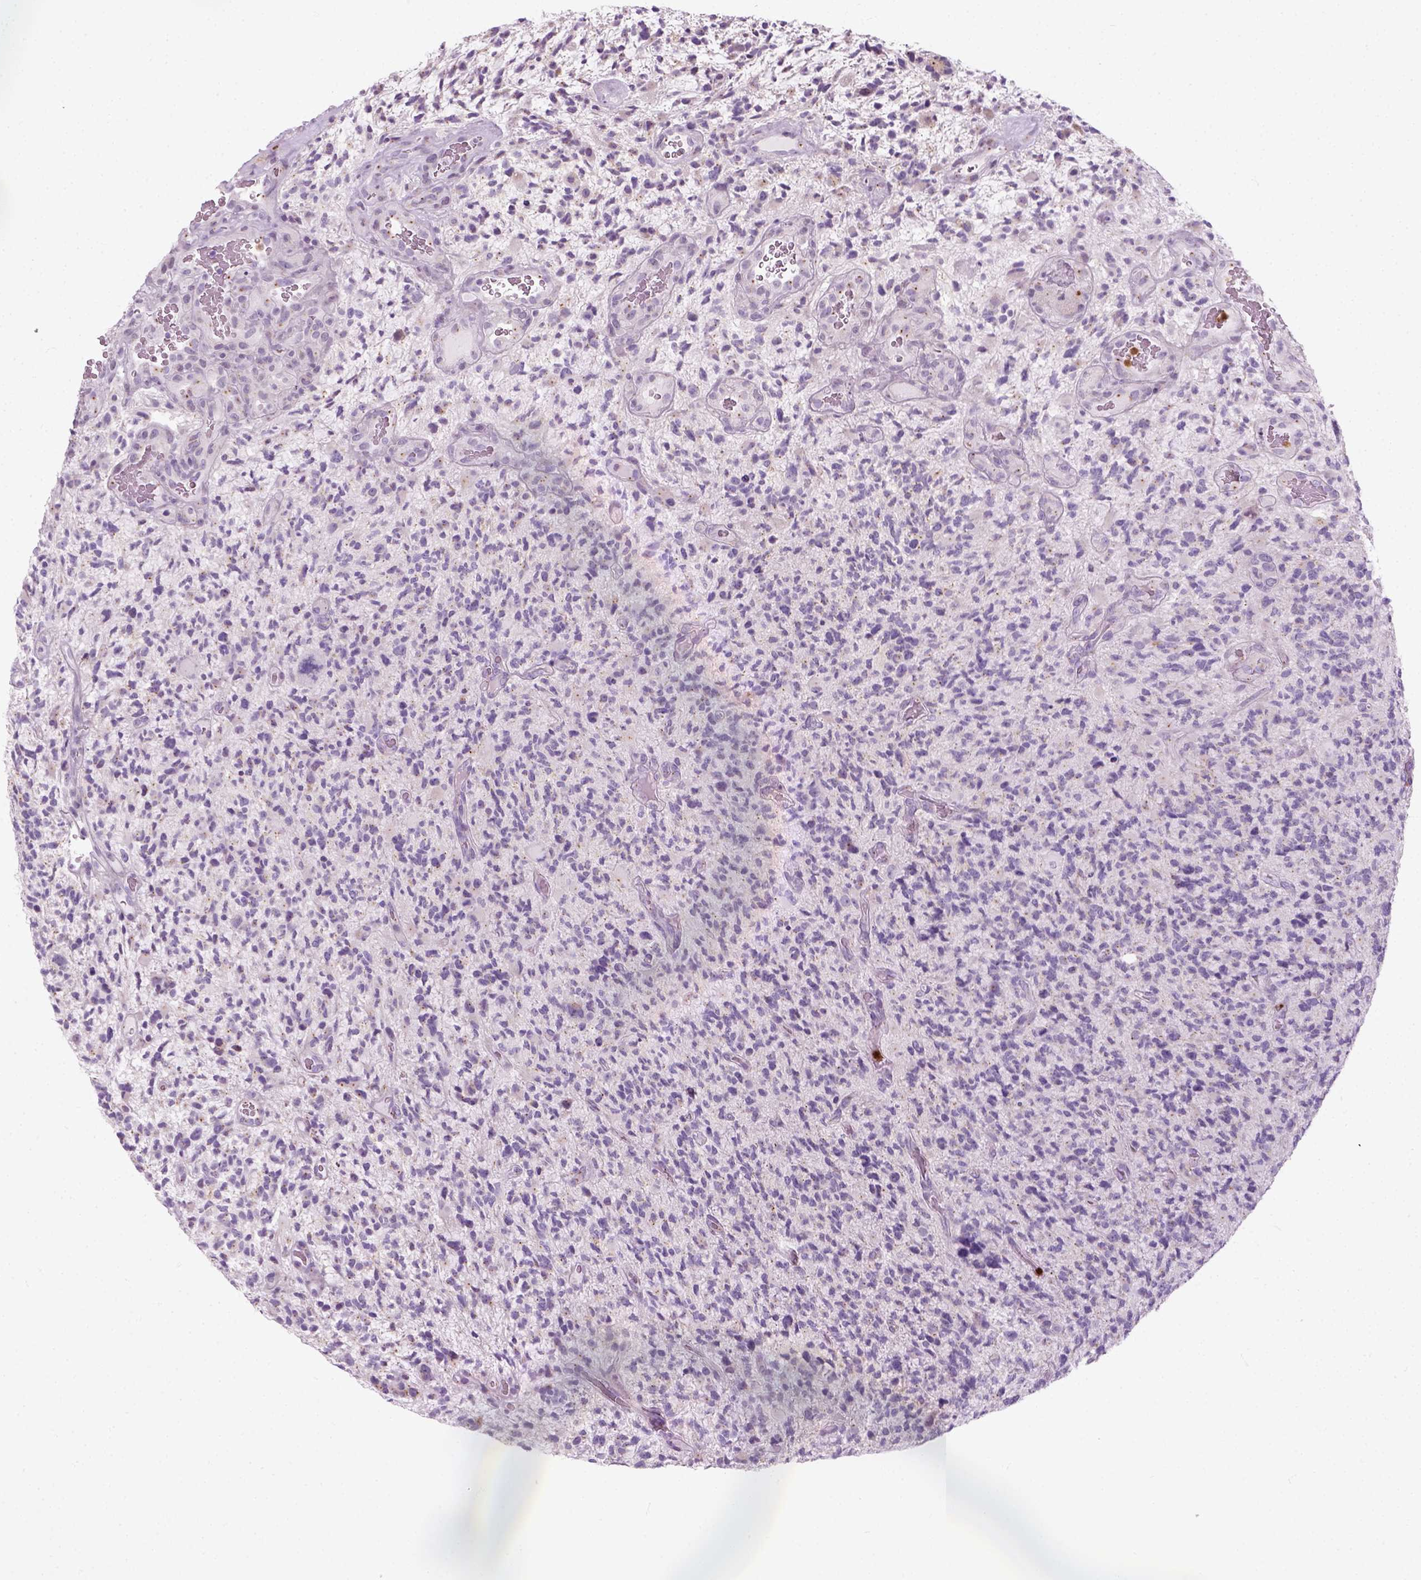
{"staining": {"intensity": "negative", "quantity": "none", "location": "none"}, "tissue": "glioma", "cell_type": "Tumor cells", "image_type": "cancer", "snomed": [{"axis": "morphology", "description": "Glioma, malignant, High grade"}, {"axis": "topography", "description": "Brain"}], "caption": "A micrograph of glioma stained for a protein shows no brown staining in tumor cells.", "gene": "IL4", "patient": {"sex": "female", "age": 71}}